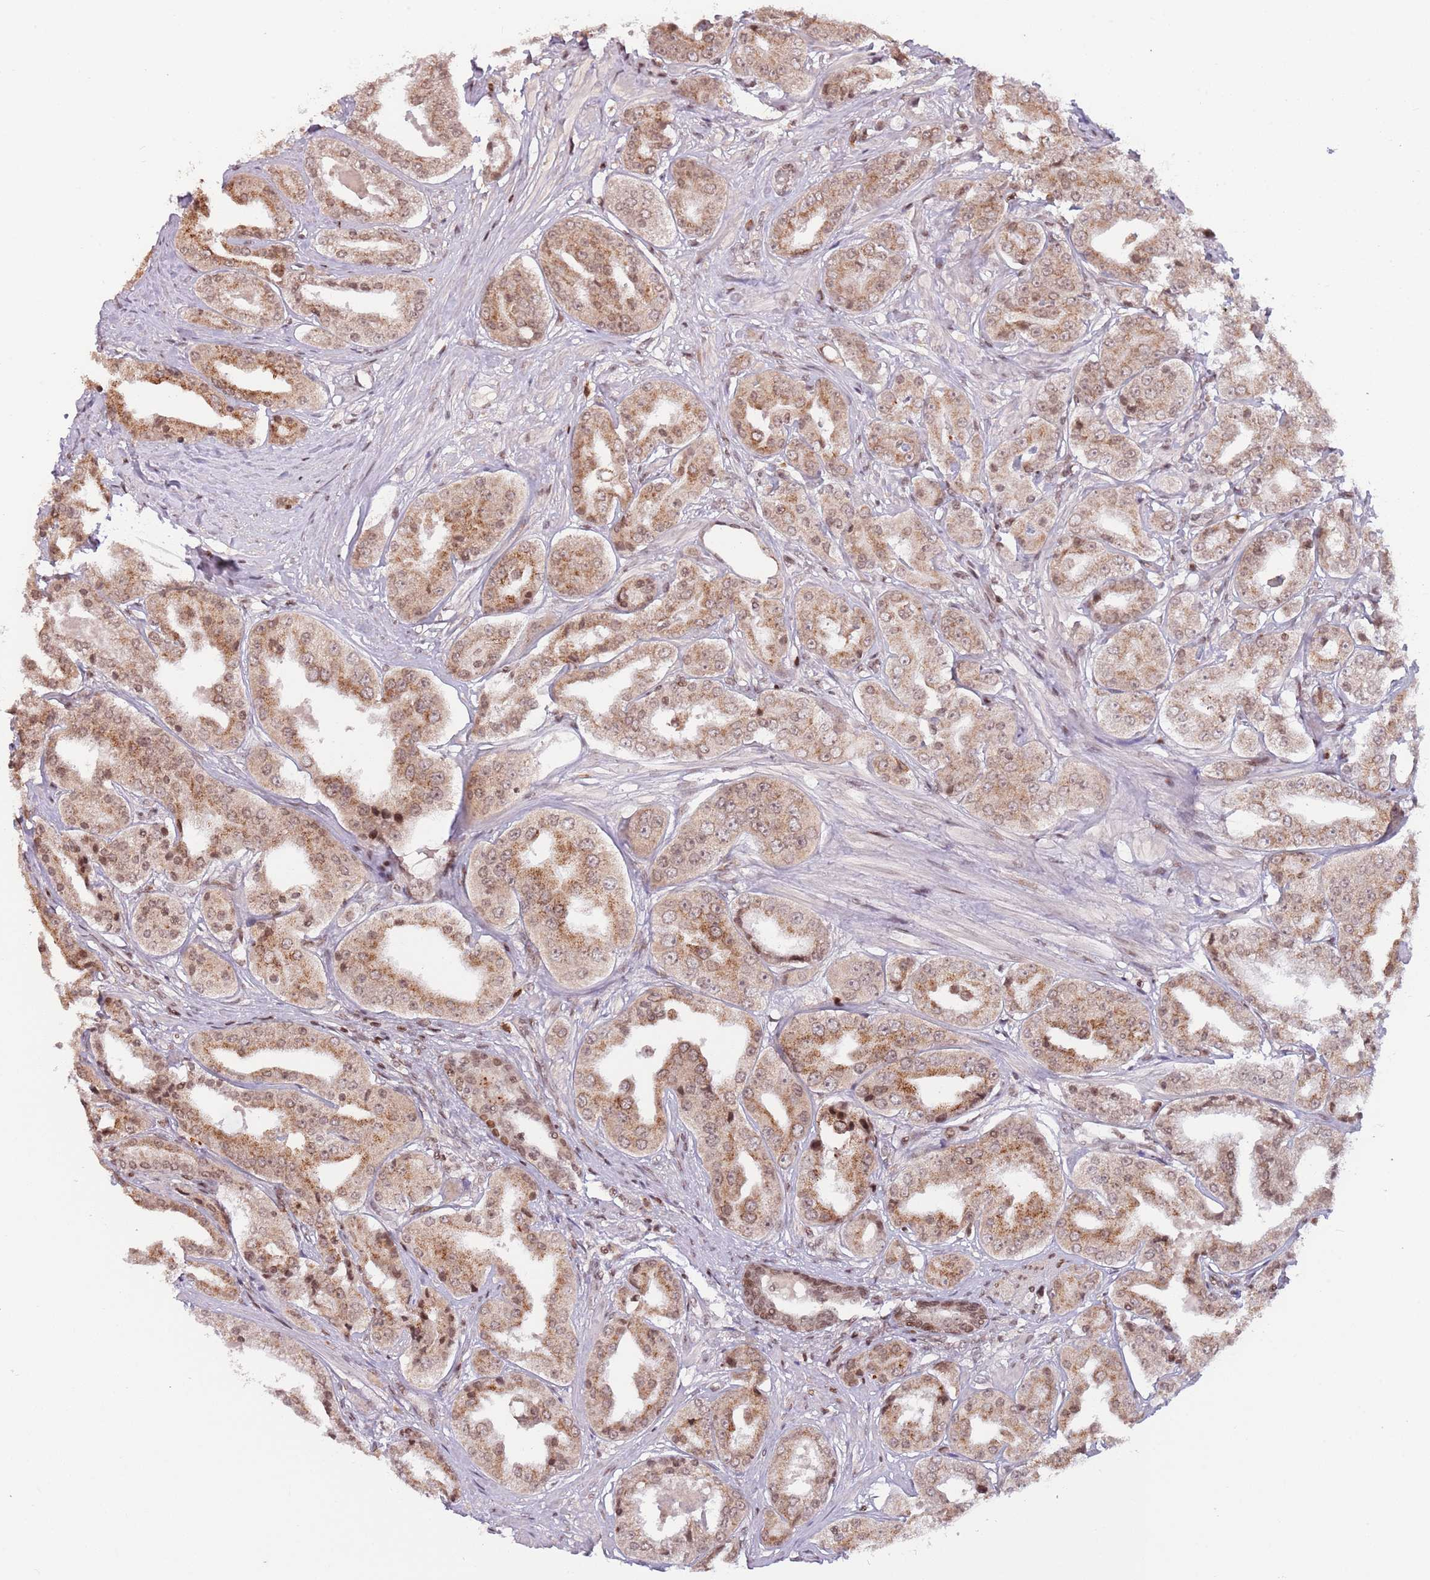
{"staining": {"intensity": "moderate", "quantity": ">75%", "location": "cytoplasmic/membranous,nuclear"}, "tissue": "prostate cancer", "cell_type": "Tumor cells", "image_type": "cancer", "snomed": [{"axis": "morphology", "description": "Adenocarcinoma, High grade"}, {"axis": "topography", "description": "Prostate"}], "caption": "Protein expression analysis of prostate high-grade adenocarcinoma displays moderate cytoplasmic/membranous and nuclear positivity in approximately >75% of tumor cells. The staining is performed using DAB (3,3'-diaminobenzidine) brown chromogen to label protein expression. The nuclei are counter-stained blue using hematoxylin.", "gene": "SH3RF3", "patient": {"sex": "male", "age": 63}}